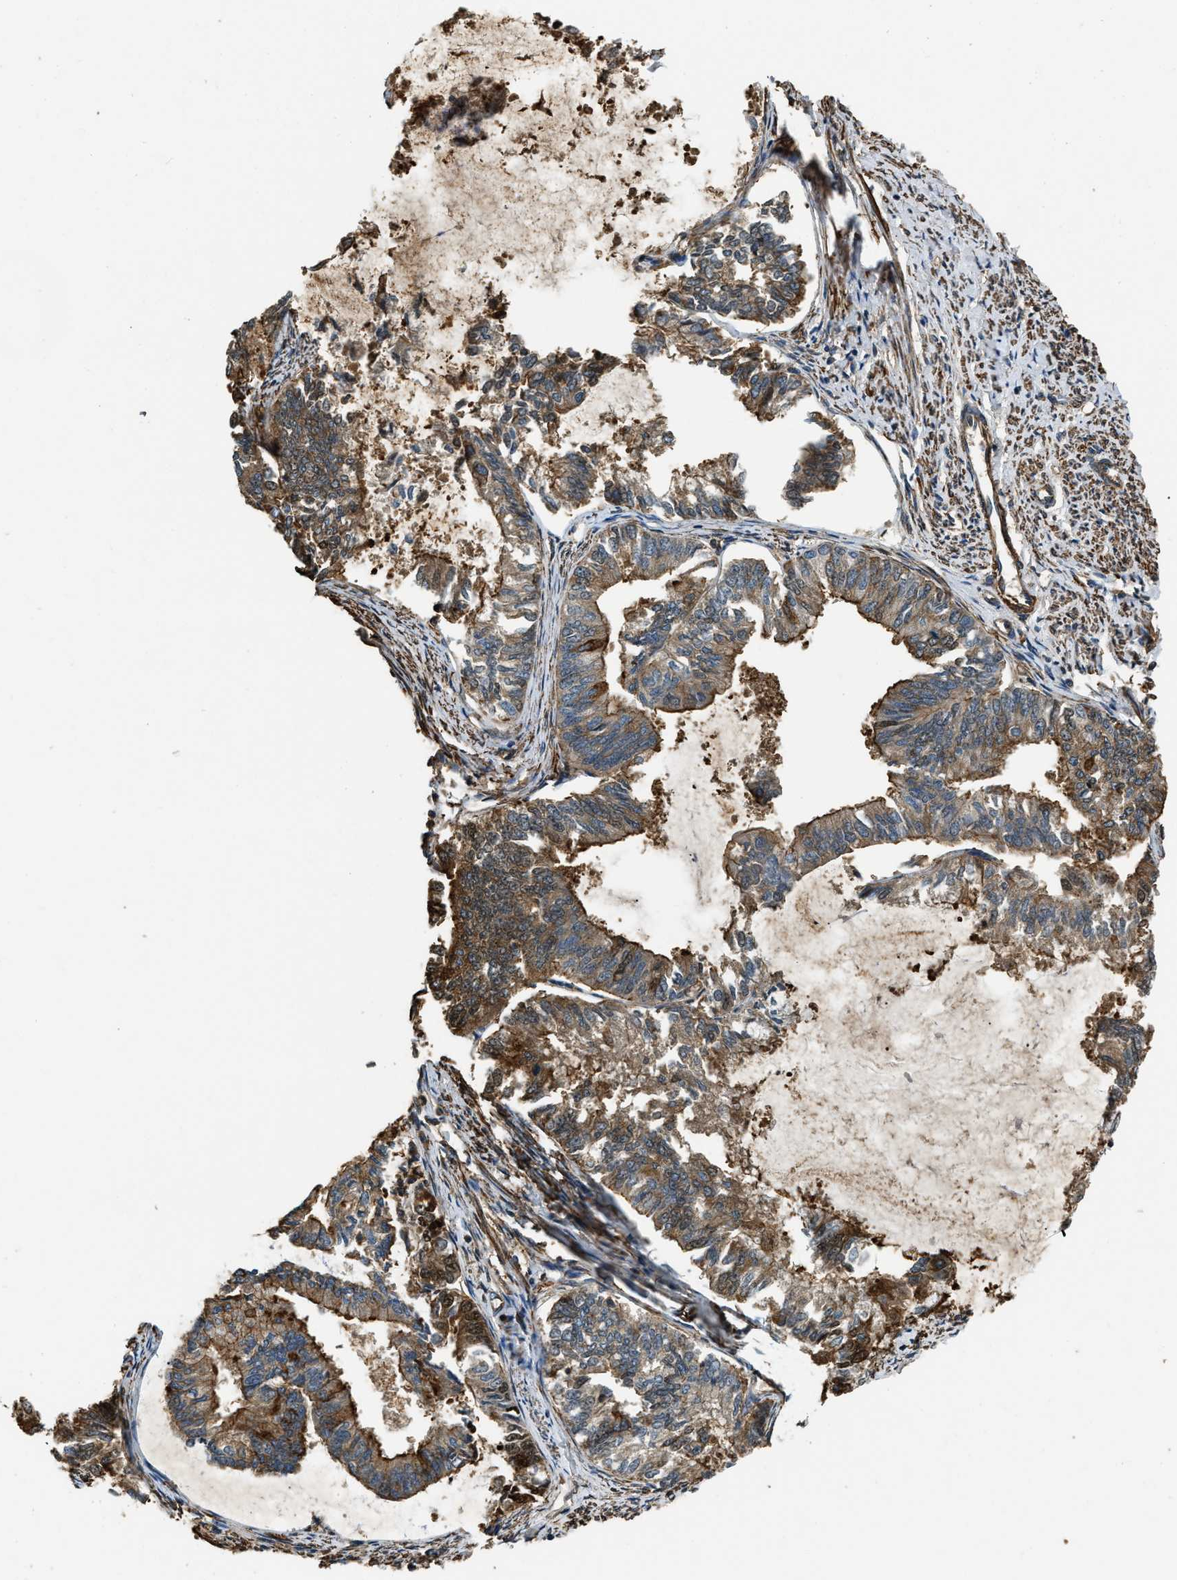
{"staining": {"intensity": "moderate", "quantity": ">75%", "location": "cytoplasmic/membranous"}, "tissue": "endometrial cancer", "cell_type": "Tumor cells", "image_type": "cancer", "snomed": [{"axis": "morphology", "description": "Adenocarcinoma, NOS"}, {"axis": "topography", "description": "Endometrium"}], "caption": "A micrograph of endometrial cancer stained for a protein reveals moderate cytoplasmic/membranous brown staining in tumor cells.", "gene": "YARS1", "patient": {"sex": "female", "age": 86}}